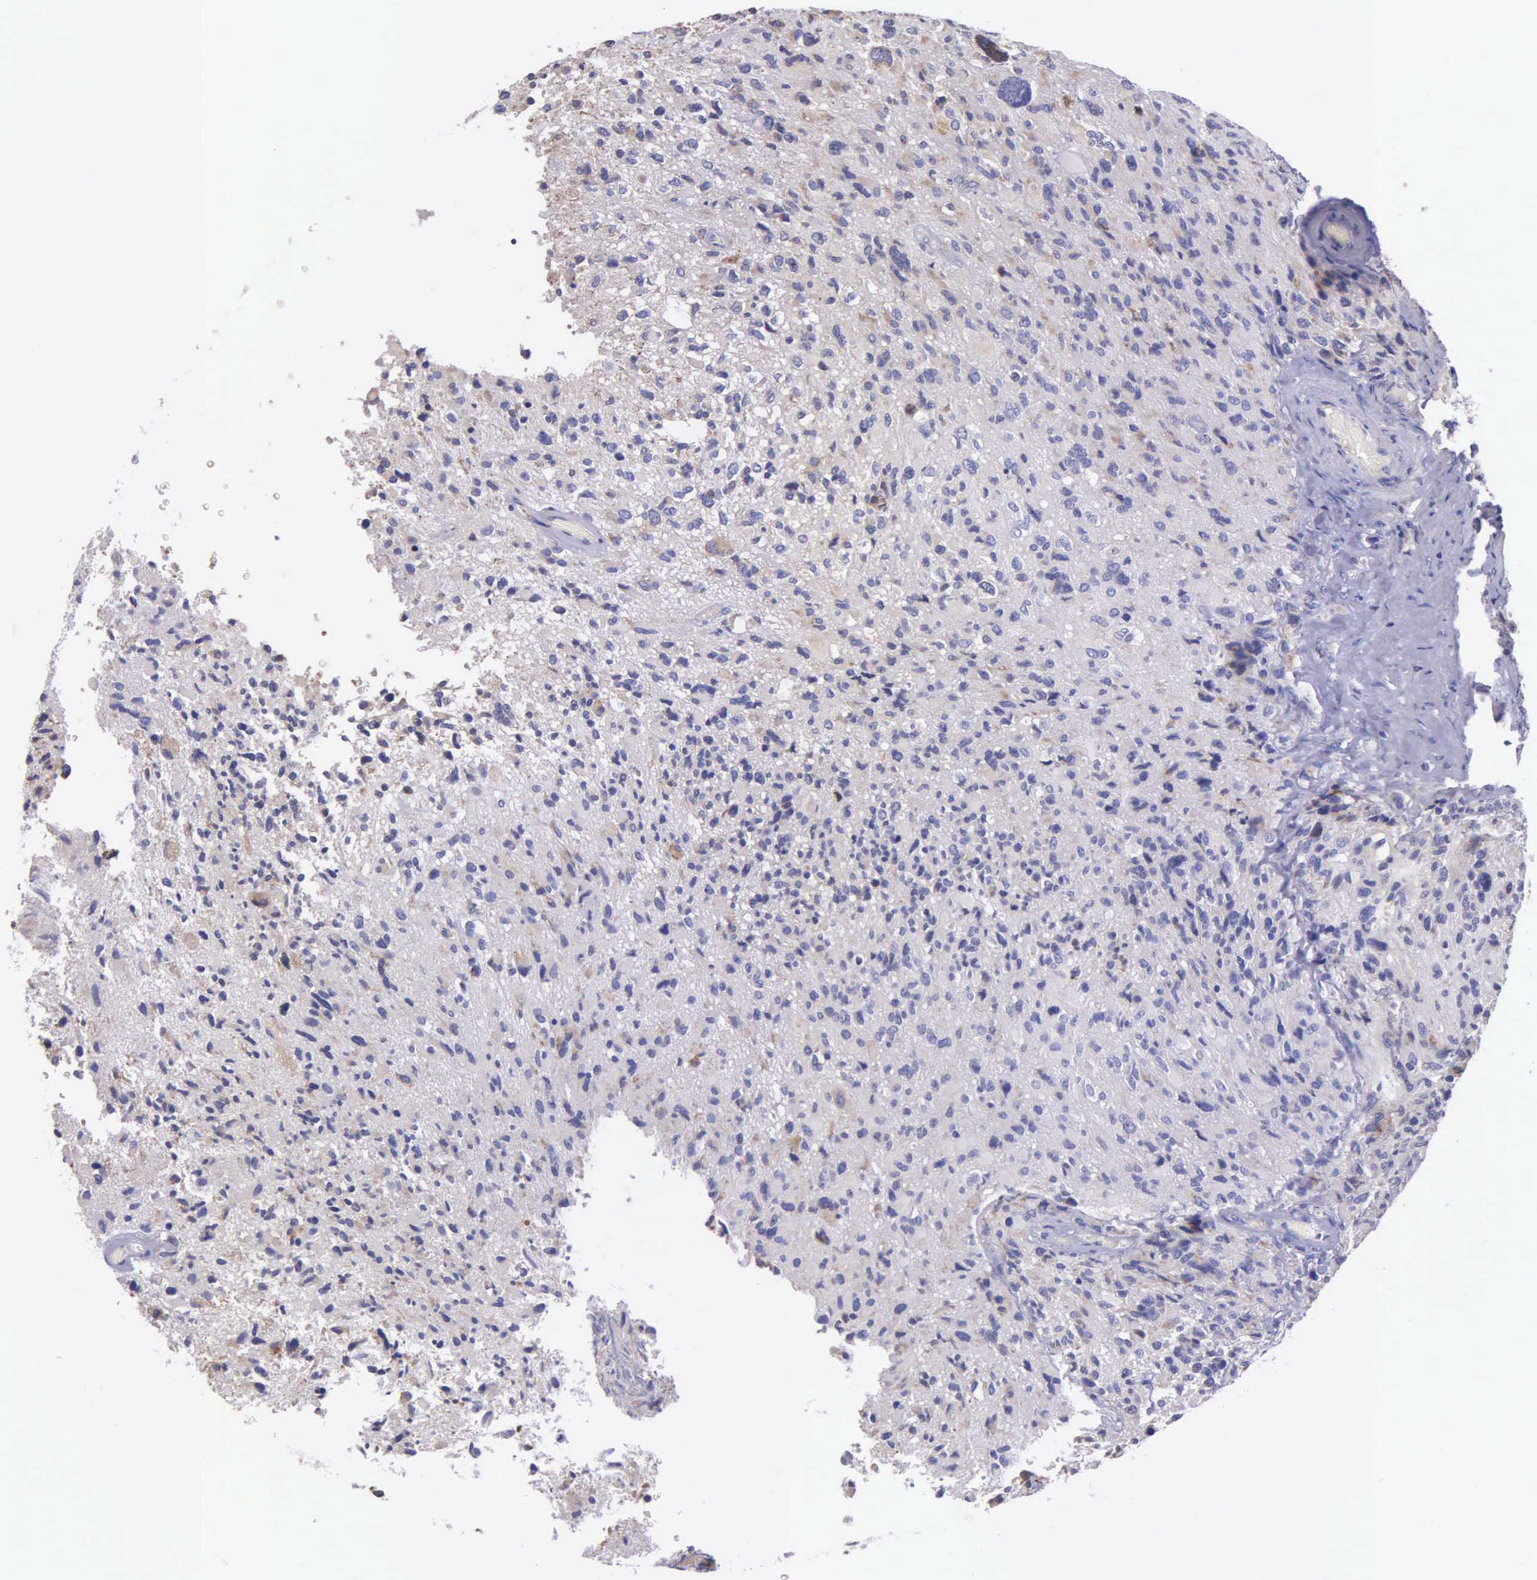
{"staining": {"intensity": "weak", "quantity": "<25%", "location": "cytoplasmic/membranous"}, "tissue": "glioma", "cell_type": "Tumor cells", "image_type": "cancer", "snomed": [{"axis": "morphology", "description": "Glioma, malignant, High grade"}, {"axis": "topography", "description": "Brain"}], "caption": "Human glioma stained for a protein using immunohistochemistry demonstrates no positivity in tumor cells.", "gene": "ZC3H12B", "patient": {"sex": "male", "age": 69}}